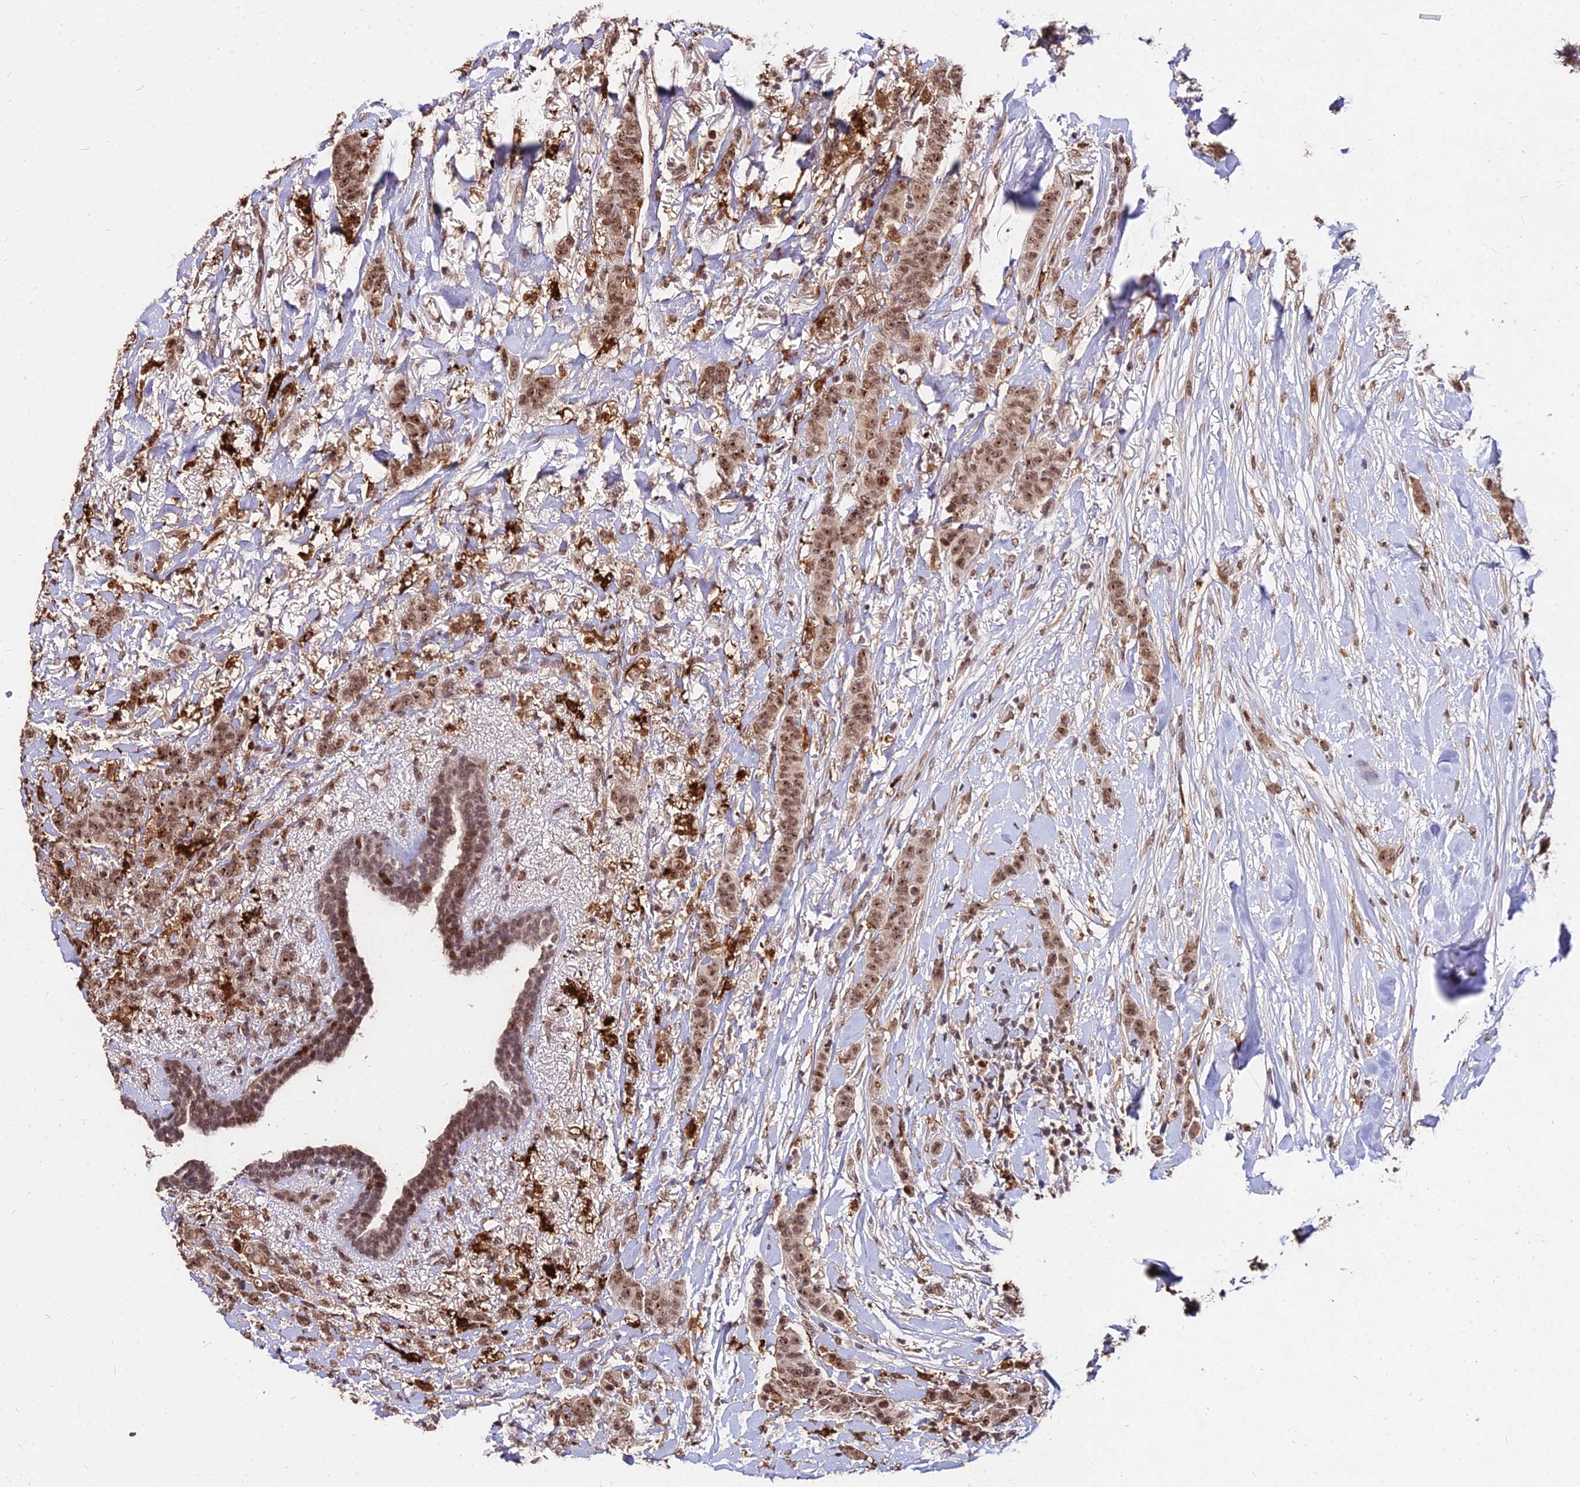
{"staining": {"intensity": "moderate", "quantity": ">75%", "location": "nuclear"}, "tissue": "breast cancer", "cell_type": "Tumor cells", "image_type": "cancer", "snomed": [{"axis": "morphology", "description": "Duct carcinoma"}, {"axis": "topography", "description": "Breast"}], "caption": "The histopathology image demonstrates staining of breast cancer, revealing moderate nuclear protein staining (brown color) within tumor cells.", "gene": "ZBED4", "patient": {"sex": "female", "age": 40}}